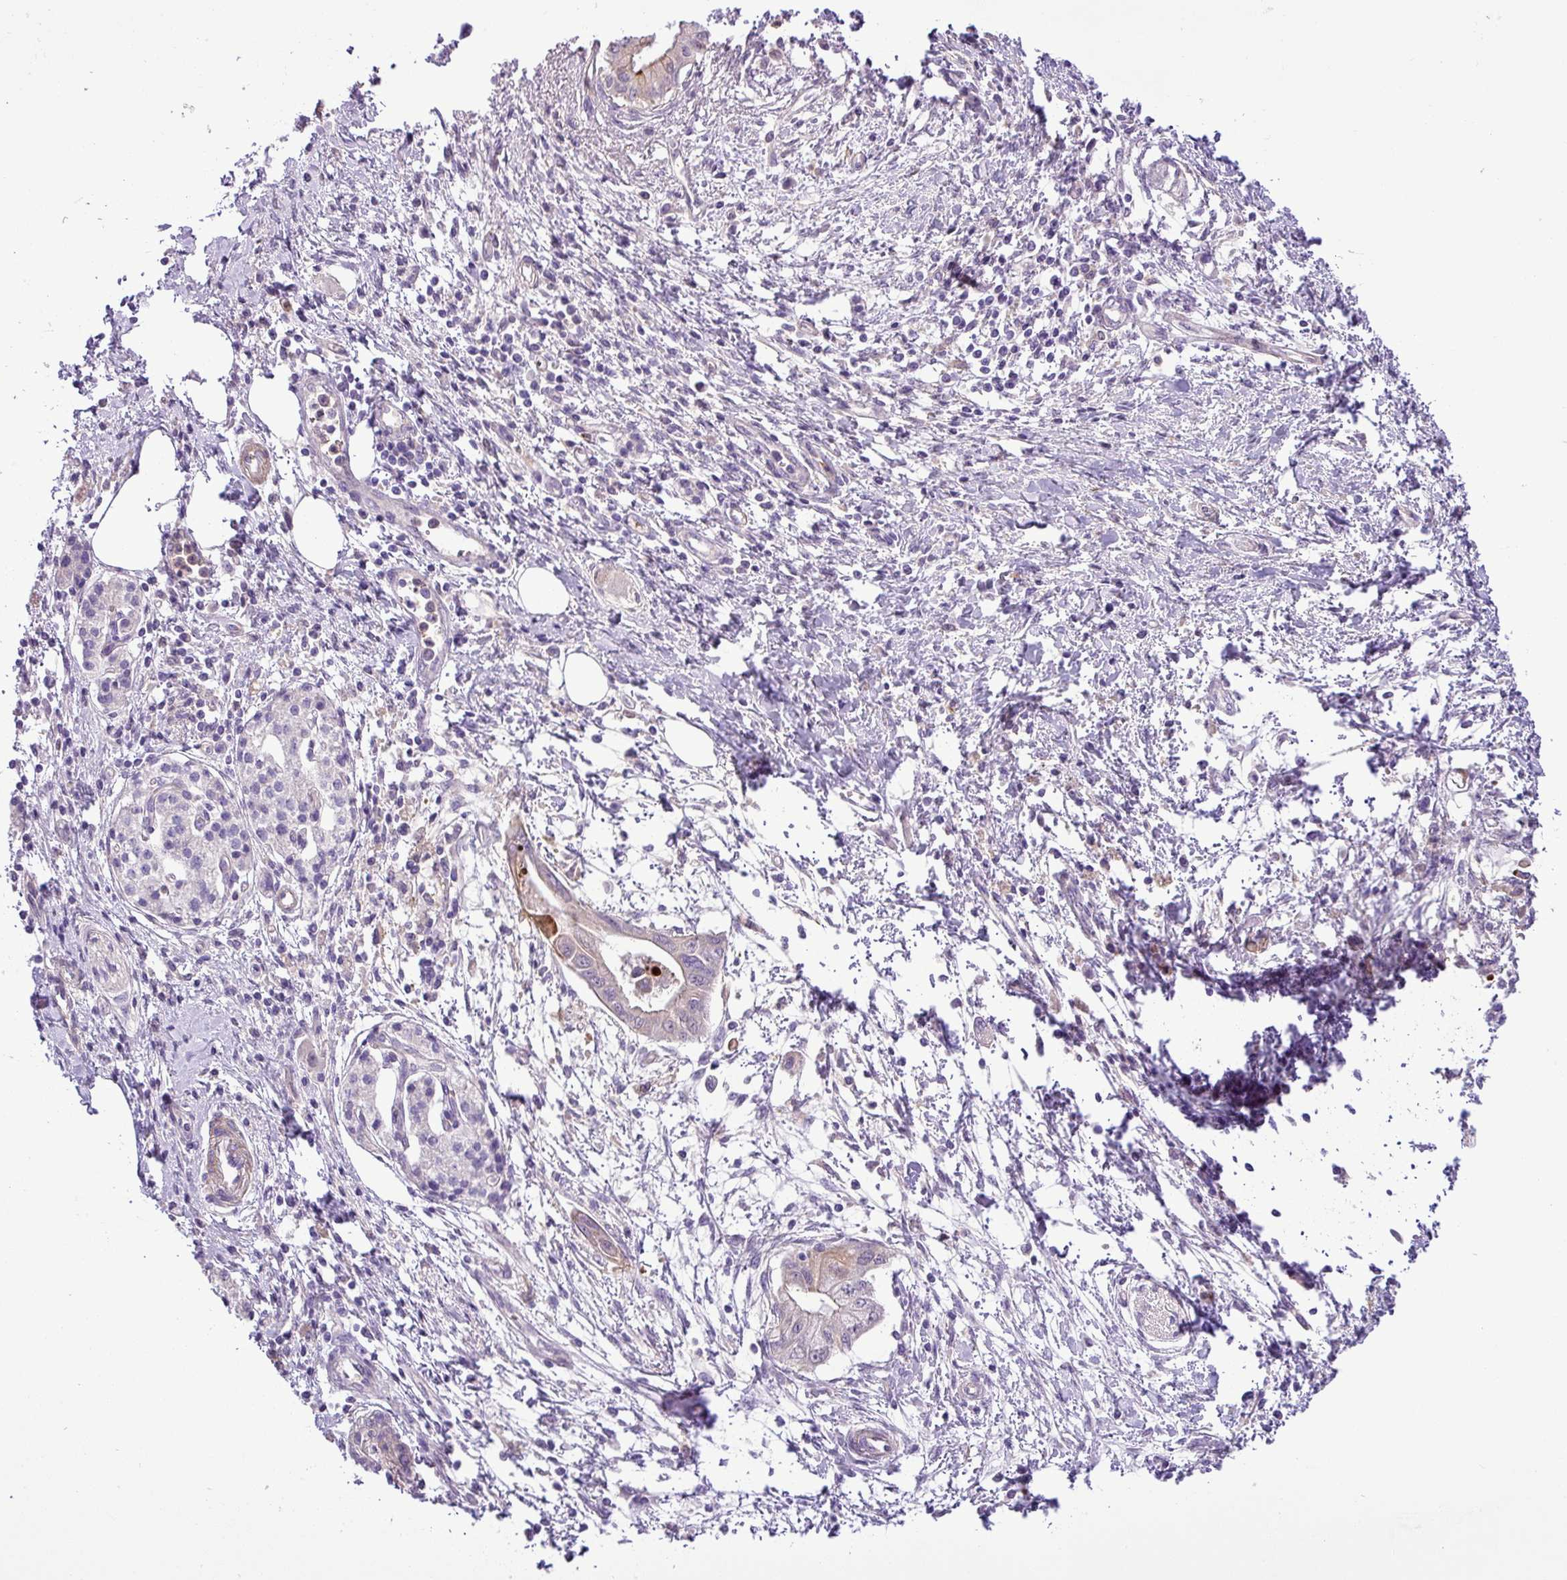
{"staining": {"intensity": "negative", "quantity": "none", "location": "none"}, "tissue": "pancreatic cancer", "cell_type": "Tumor cells", "image_type": "cancer", "snomed": [{"axis": "morphology", "description": "Adenocarcinoma, NOS"}, {"axis": "topography", "description": "Pancreas"}], "caption": "High power microscopy micrograph of an immunohistochemistry histopathology image of pancreatic cancer (adenocarcinoma), revealing no significant positivity in tumor cells. (Stains: DAB (3,3'-diaminobenzidine) immunohistochemistry (IHC) with hematoxylin counter stain, Microscopy: brightfield microscopy at high magnification).", "gene": "NBEAL2", "patient": {"sex": "male", "age": 48}}